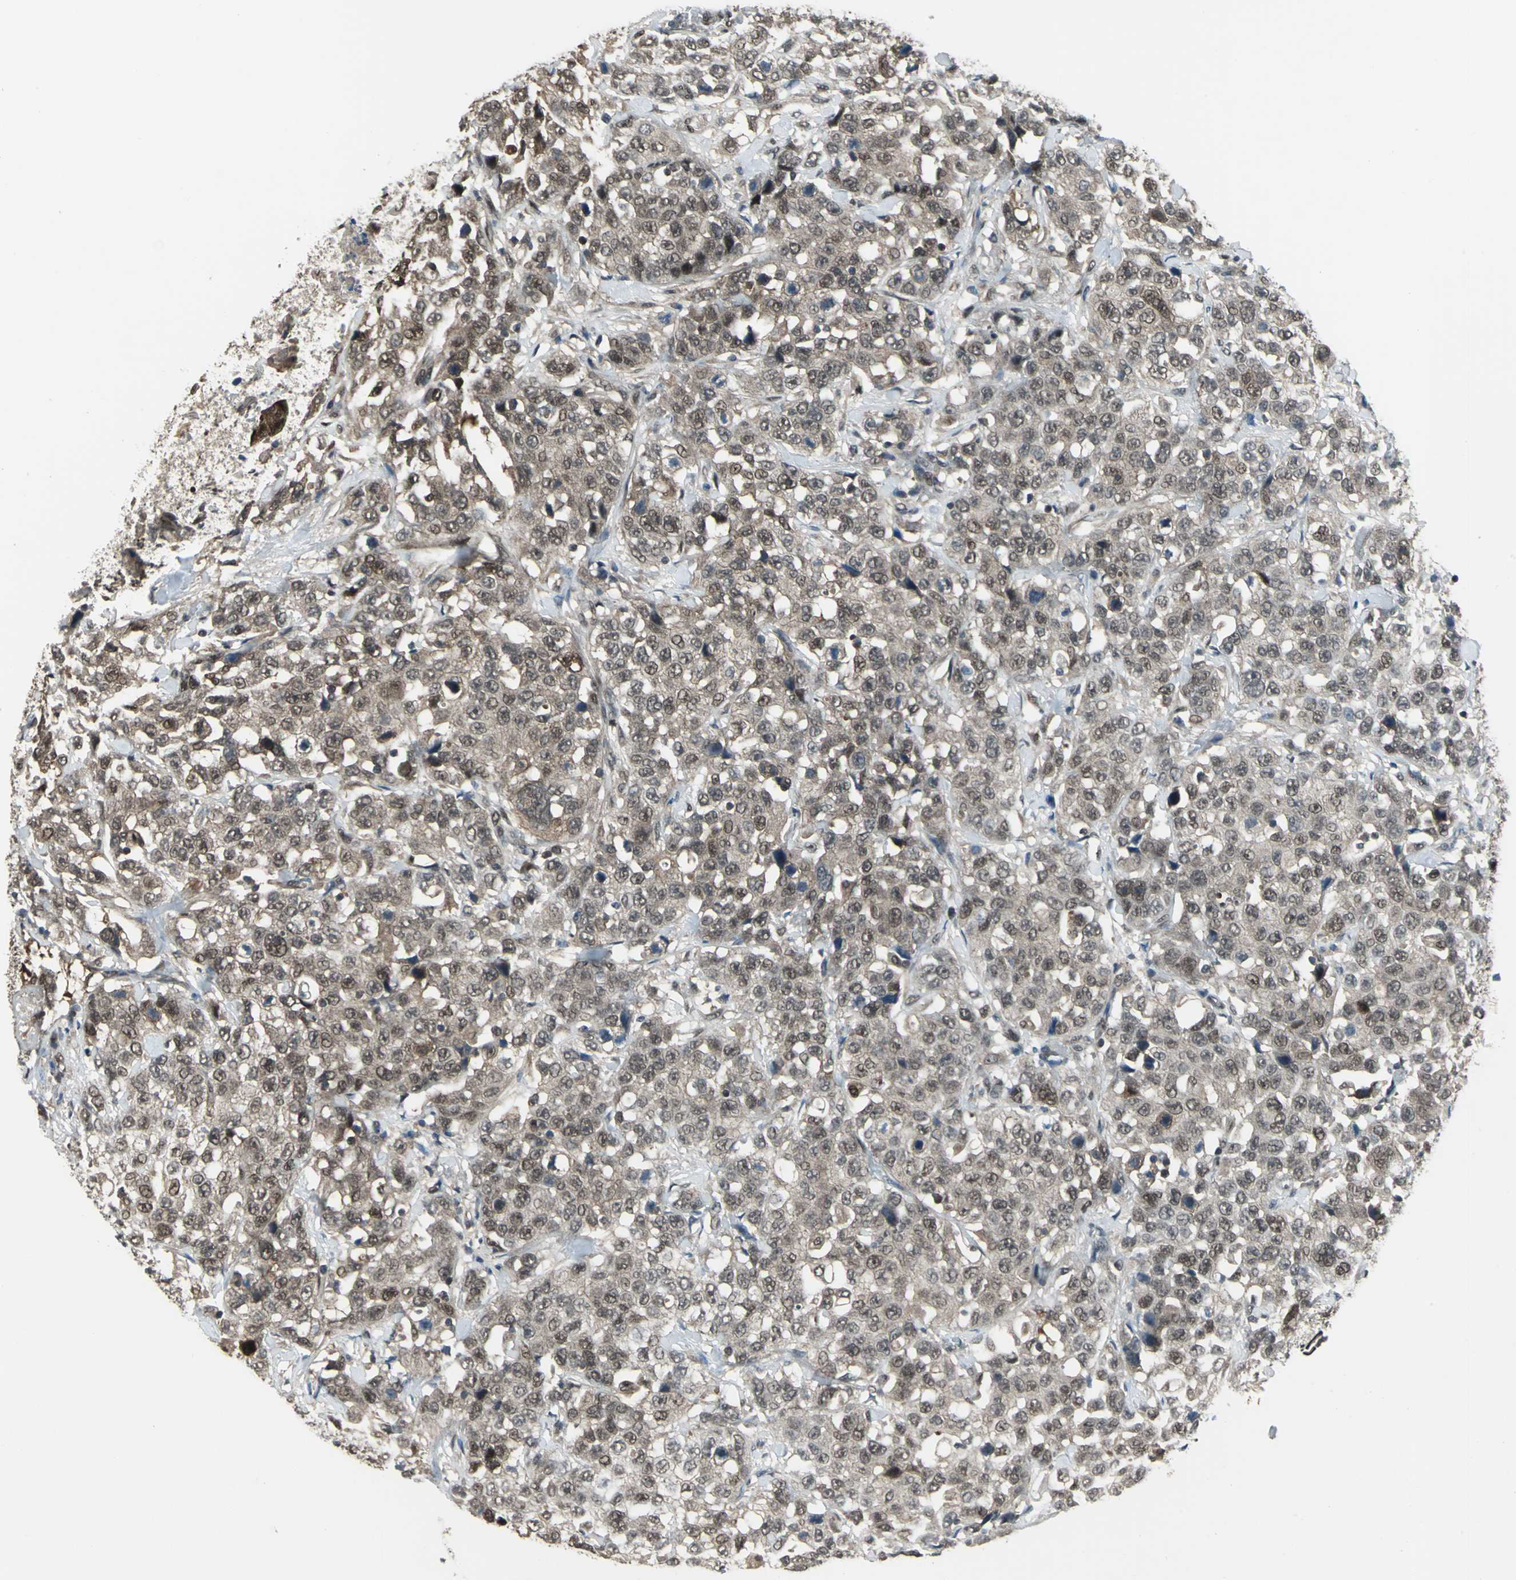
{"staining": {"intensity": "weak", "quantity": ">75%", "location": "cytoplasmic/membranous,nuclear"}, "tissue": "stomach cancer", "cell_type": "Tumor cells", "image_type": "cancer", "snomed": [{"axis": "morphology", "description": "Normal tissue, NOS"}, {"axis": "morphology", "description": "Adenocarcinoma, NOS"}, {"axis": "topography", "description": "Stomach"}], "caption": "High-power microscopy captured an immunohistochemistry histopathology image of stomach cancer, revealing weak cytoplasmic/membranous and nuclear expression in approximately >75% of tumor cells.", "gene": "COPS5", "patient": {"sex": "male", "age": 48}}